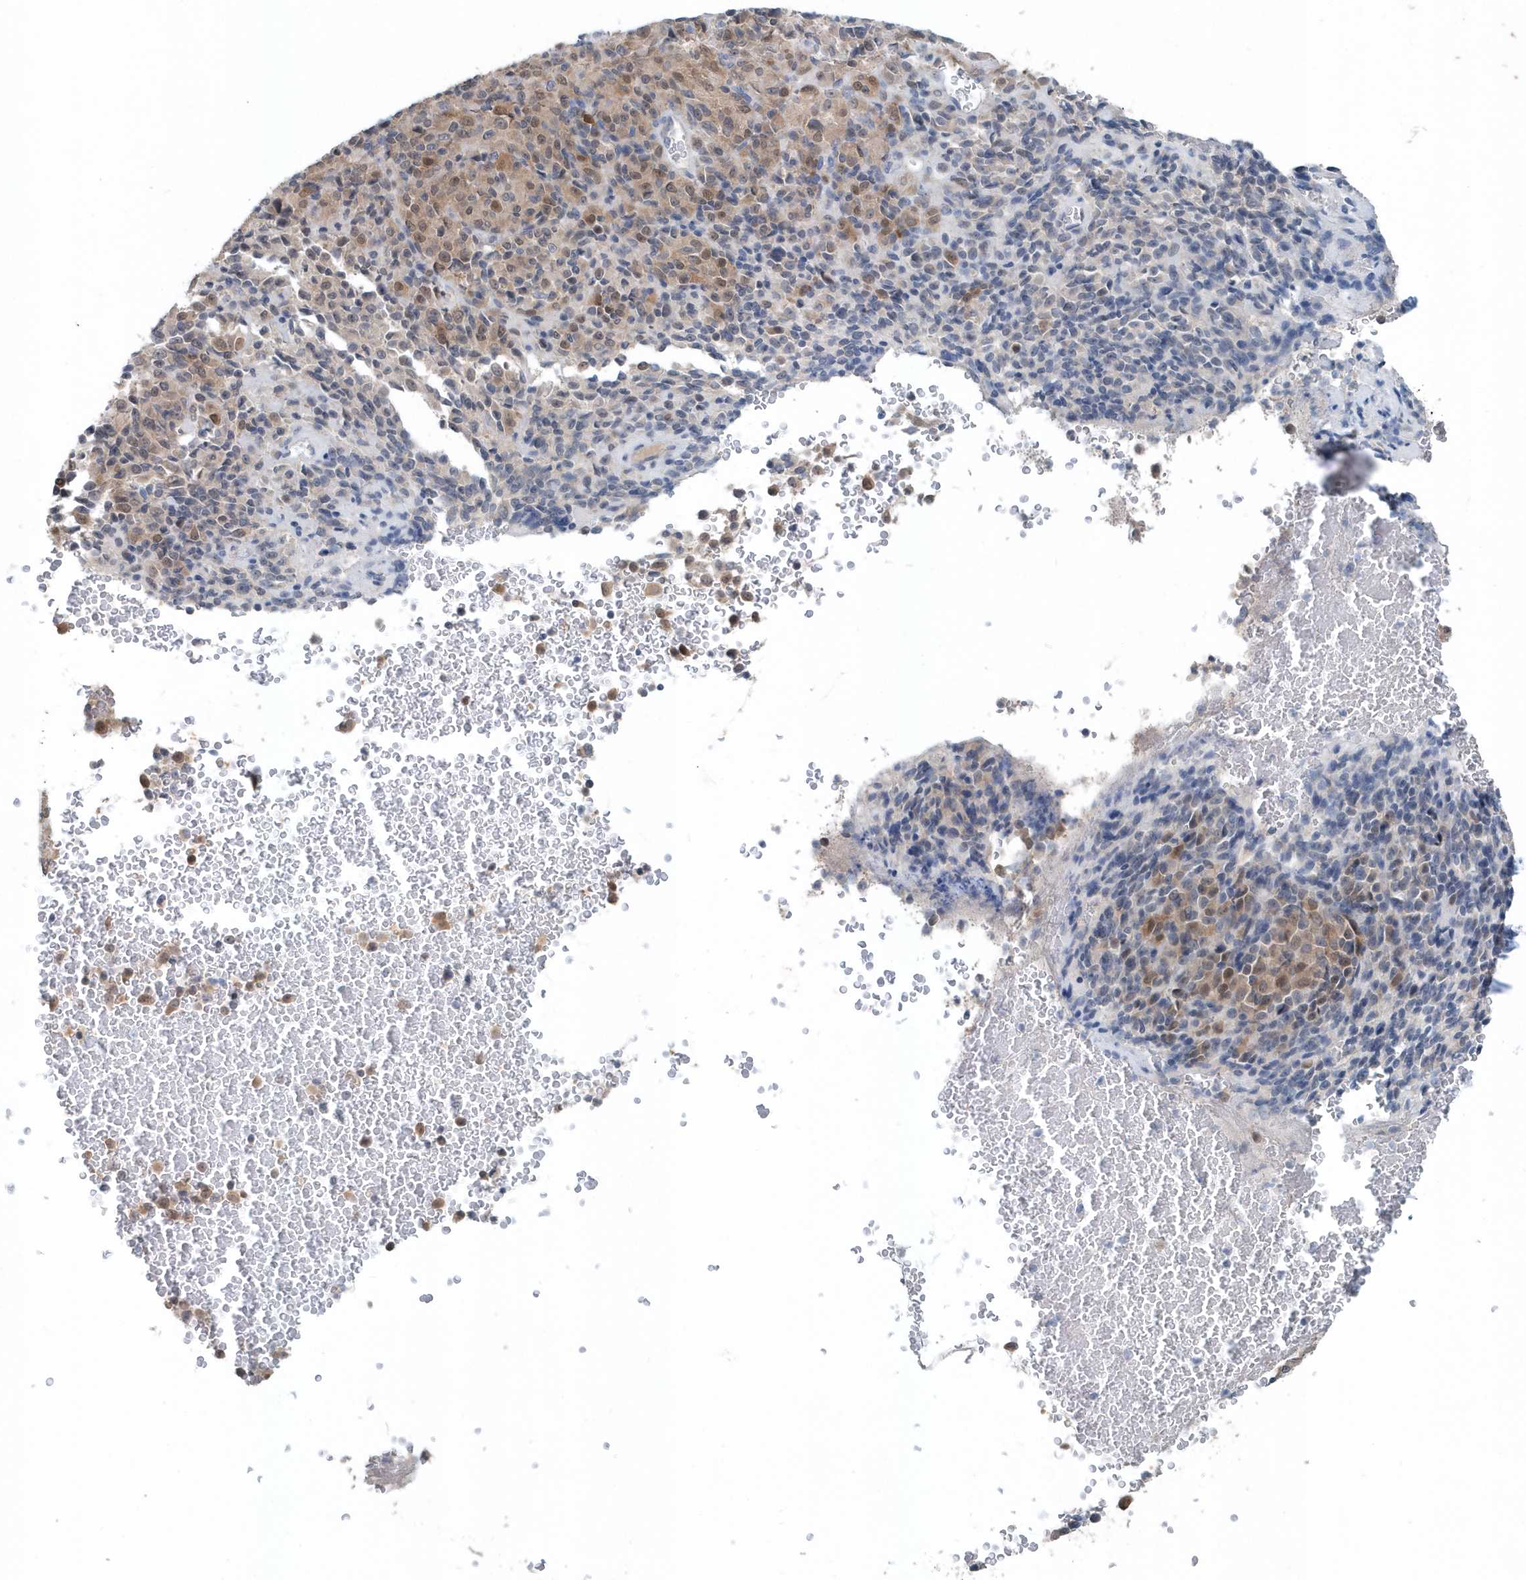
{"staining": {"intensity": "moderate", "quantity": "25%-75%", "location": "cytoplasmic/membranous,nuclear"}, "tissue": "melanoma", "cell_type": "Tumor cells", "image_type": "cancer", "snomed": [{"axis": "morphology", "description": "Malignant melanoma, Metastatic site"}, {"axis": "topography", "description": "Brain"}], "caption": "Melanoma tissue demonstrates moderate cytoplasmic/membranous and nuclear expression in about 25%-75% of tumor cells The staining was performed using DAB (3,3'-diaminobenzidine), with brown indicating positive protein expression. Nuclei are stained blue with hematoxylin.", "gene": "PFN2", "patient": {"sex": "female", "age": 56}}